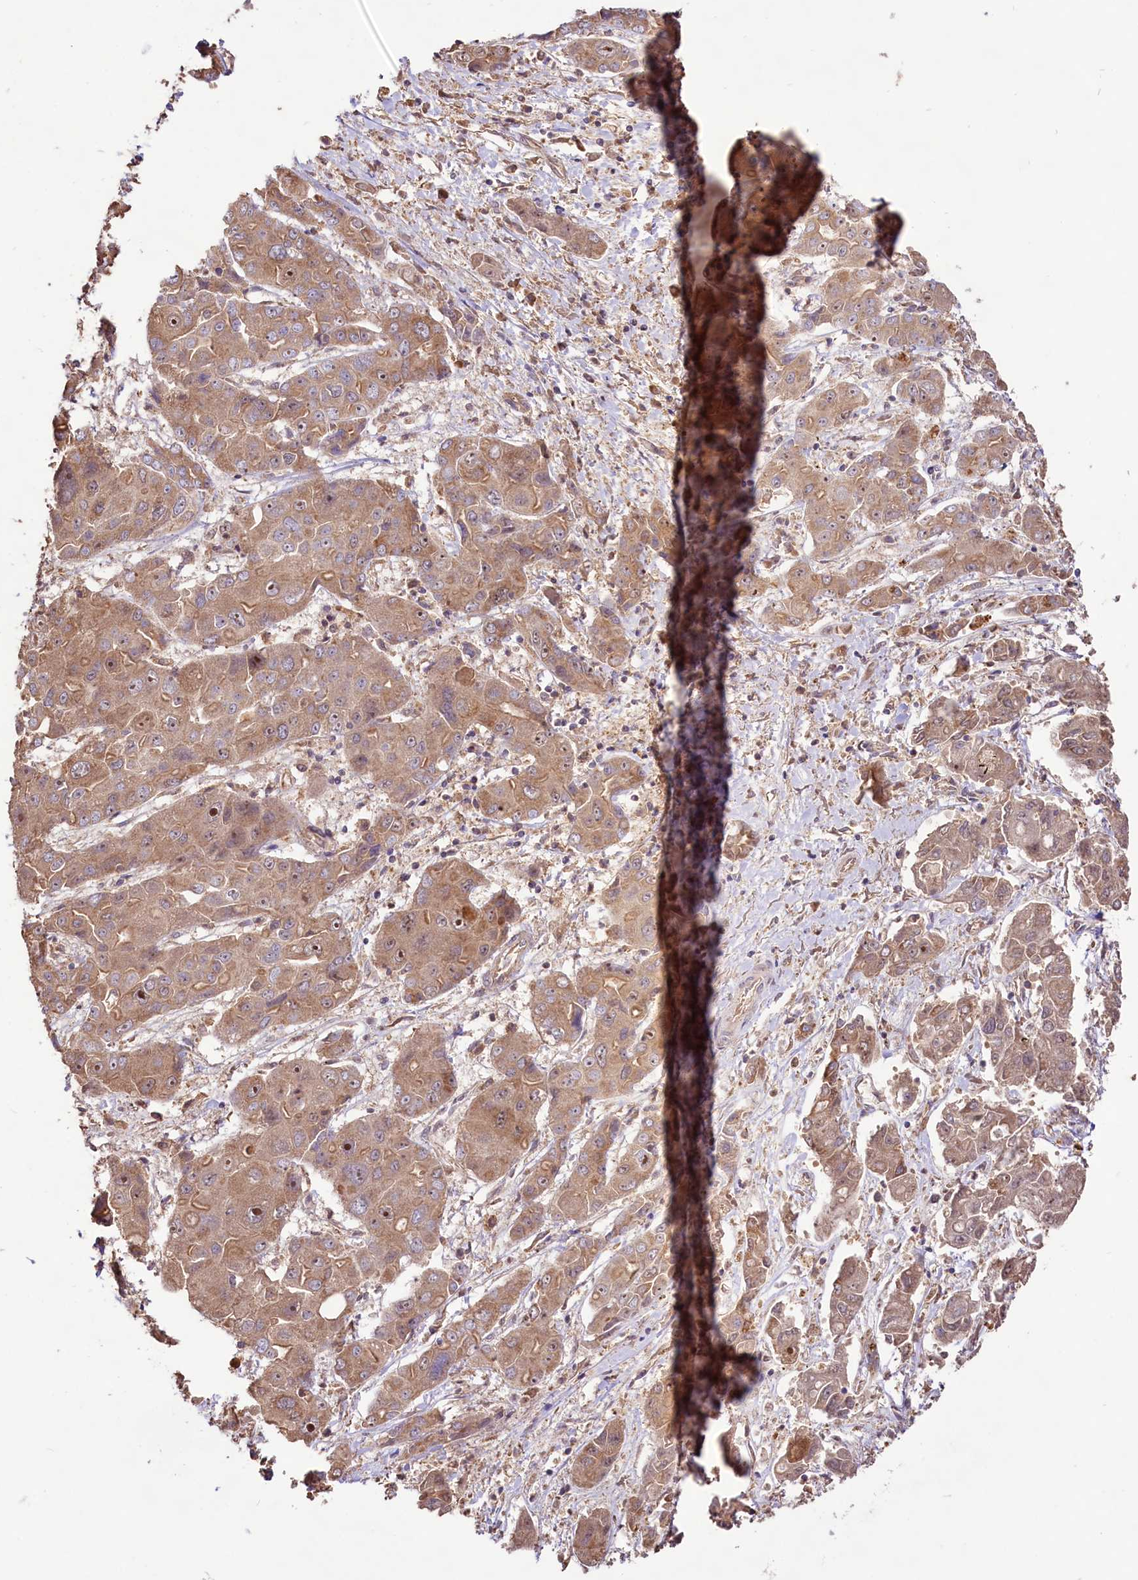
{"staining": {"intensity": "moderate", "quantity": ">75%", "location": "cytoplasmic/membranous,nuclear"}, "tissue": "liver cancer", "cell_type": "Tumor cells", "image_type": "cancer", "snomed": [{"axis": "morphology", "description": "Cholangiocarcinoma"}, {"axis": "topography", "description": "Liver"}], "caption": "Brown immunohistochemical staining in liver cholangiocarcinoma exhibits moderate cytoplasmic/membranous and nuclear staining in about >75% of tumor cells.", "gene": "RRP8", "patient": {"sex": "male", "age": 67}}